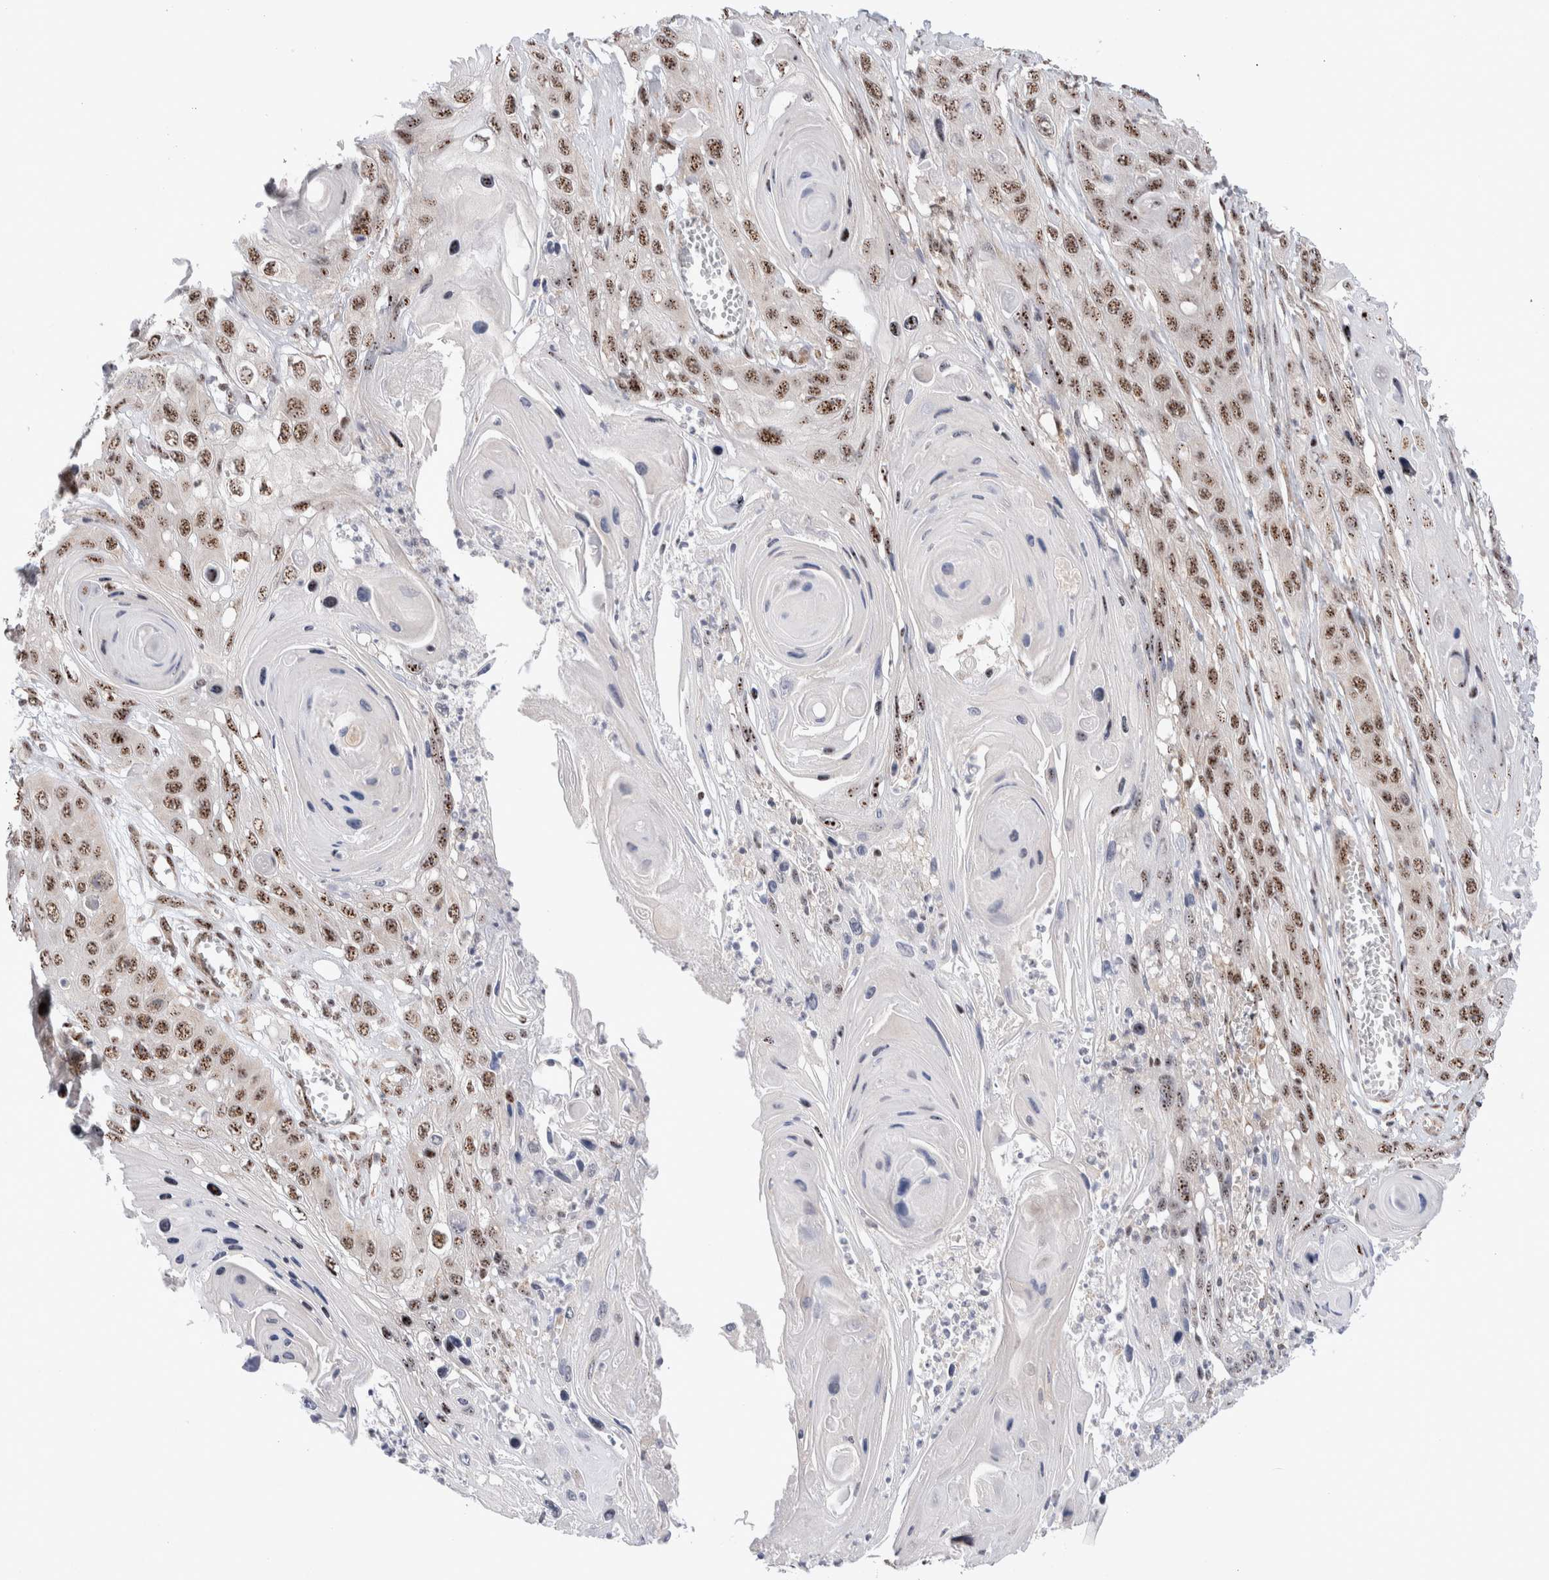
{"staining": {"intensity": "moderate", "quantity": ">75%", "location": "nuclear"}, "tissue": "skin cancer", "cell_type": "Tumor cells", "image_type": "cancer", "snomed": [{"axis": "morphology", "description": "Squamous cell carcinoma, NOS"}, {"axis": "topography", "description": "Skin"}], "caption": "Immunohistochemical staining of skin squamous cell carcinoma reveals medium levels of moderate nuclear expression in about >75% of tumor cells. (brown staining indicates protein expression, while blue staining denotes nuclei).", "gene": "ZNF695", "patient": {"sex": "male", "age": 55}}